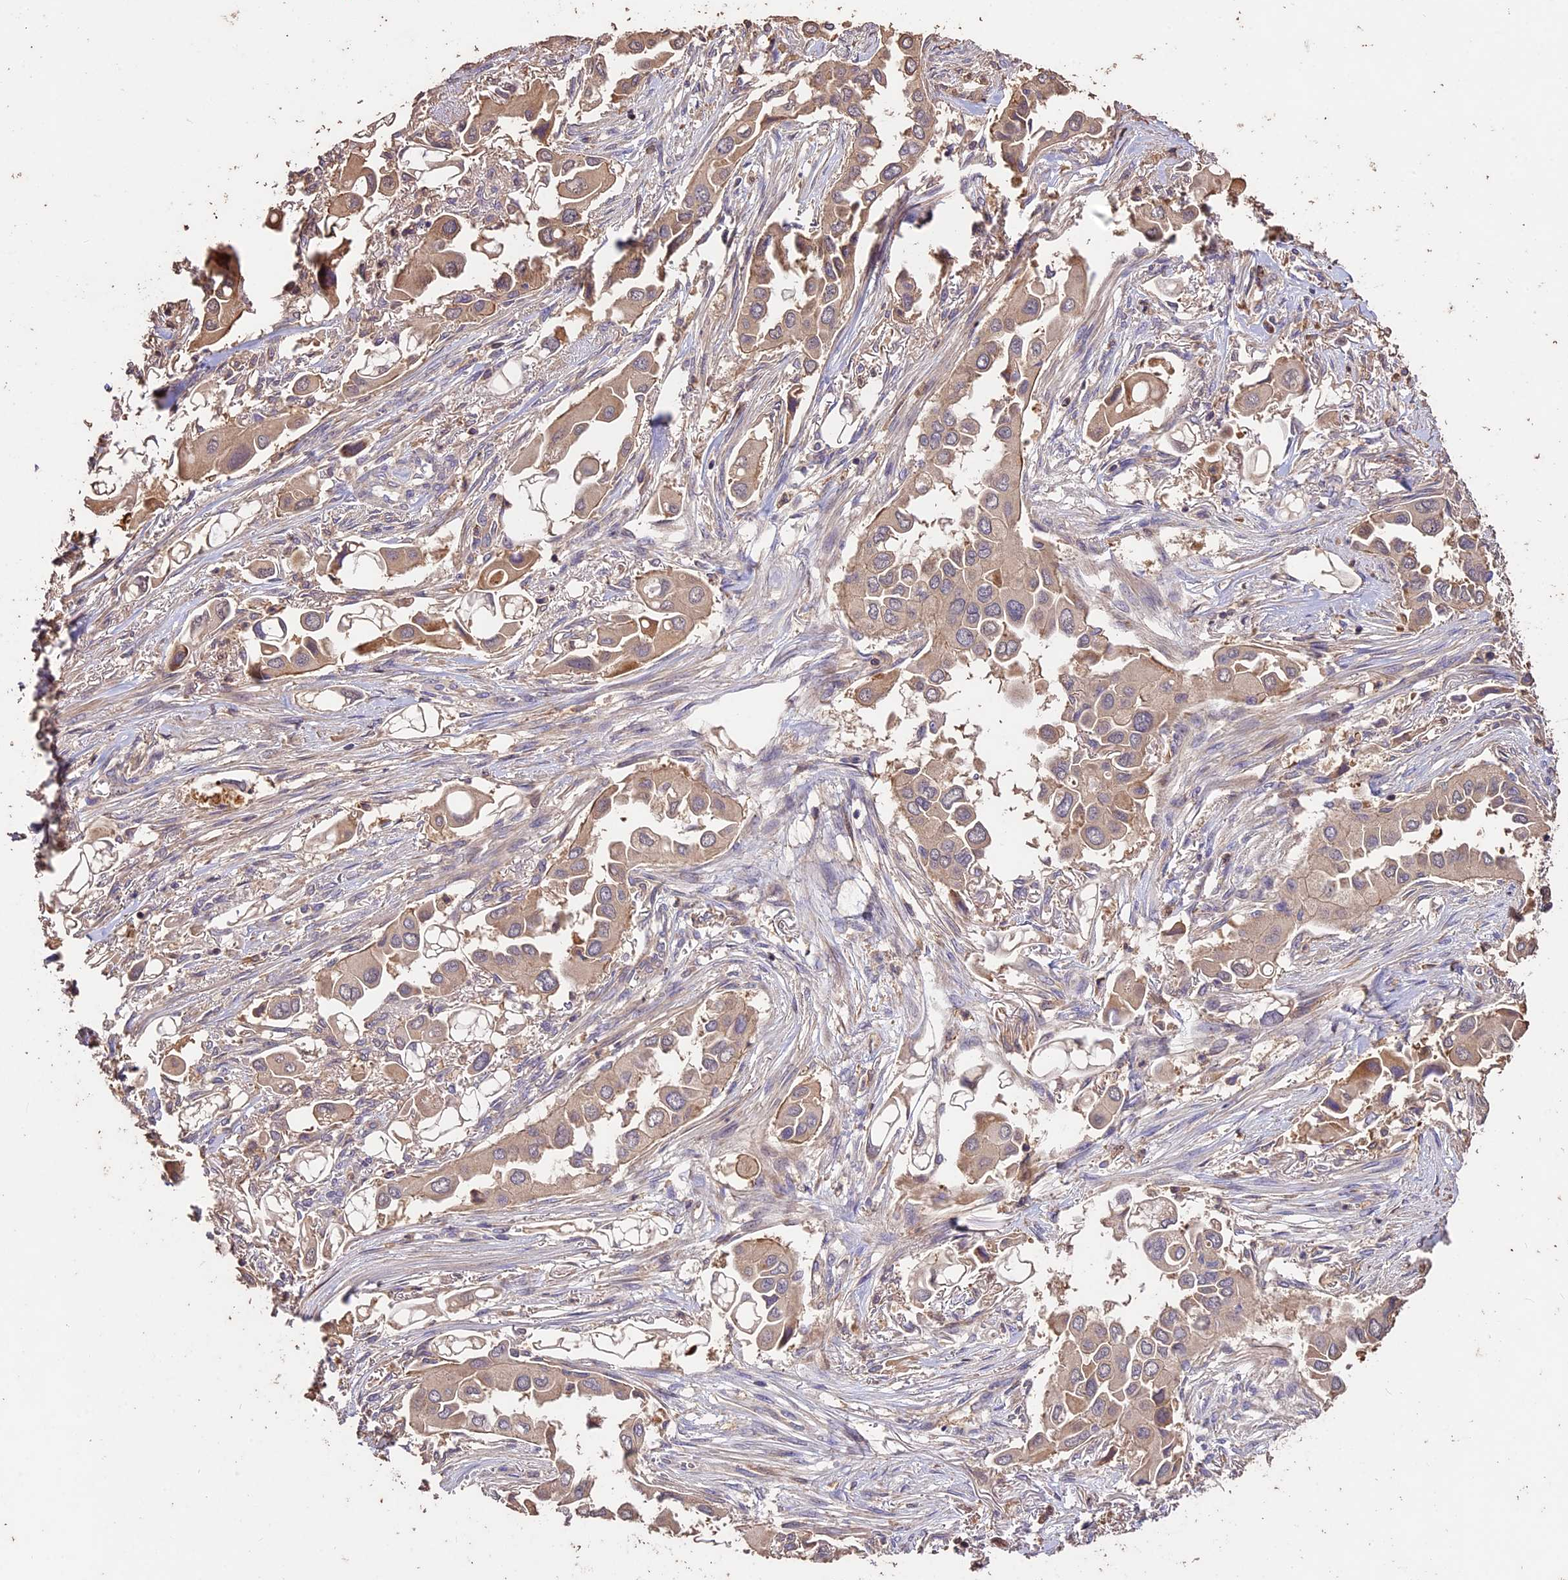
{"staining": {"intensity": "weak", "quantity": ">75%", "location": "cytoplasmic/membranous"}, "tissue": "lung cancer", "cell_type": "Tumor cells", "image_type": "cancer", "snomed": [{"axis": "morphology", "description": "Adenocarcinoma, NOS"}, {"axis": "topography", "description": "Lung"}], "caption": "IHC of human lung cancer shows low levels of weak cytoplasmic/membranous positivity in about >75% of tumor cells. Using DAB (brown) and hematoxylin (blue) stains, captured at high magnification using brightfield microscopy.", "gene": "CRLF1", "patient": {"sex": "female", "age": 76}}